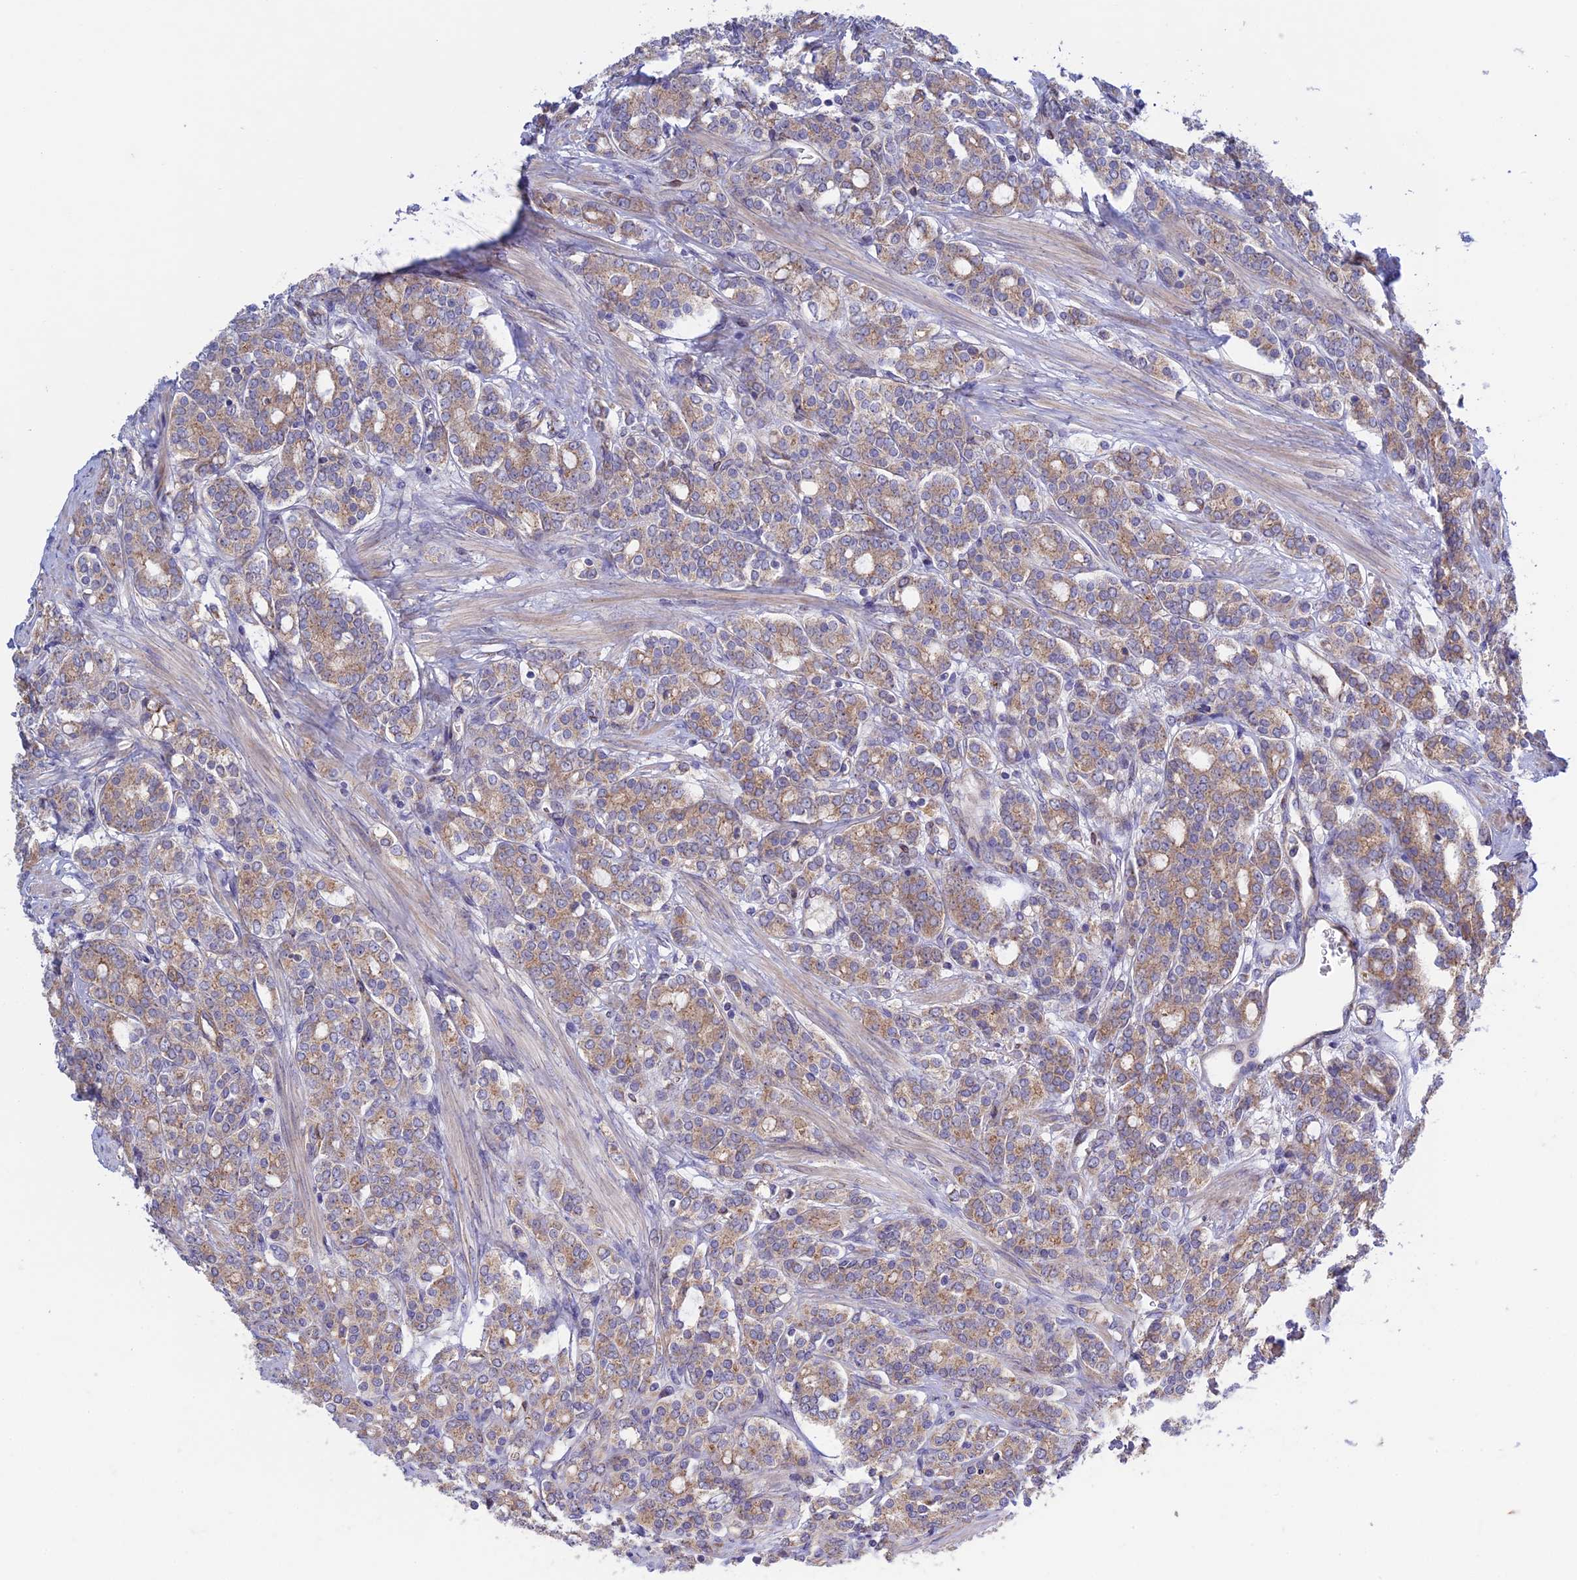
{"staining": {"intensity": "moderate", "quantity": ">75%", "location": "cytoplasmic/membranous"}, "tissue": "prostate cancer", "cell_type": "Tumor cells", "image_type": "cancer", "snomed": [{"axis": "morphology", "description": "Adenocarcinoma, High grade"}, {"axis": "topography", "description": "Prostate"}], "caption": "Immunohistochemistry (IHC) (DAB) staining of prostate adenocarcinoma (high-grade) reveals moderate cytoplasmic/membranous protein expression in about >75% of tumor cells.", "gene": "ETFDH", "patient": {"sex": "male", "age": 62}}